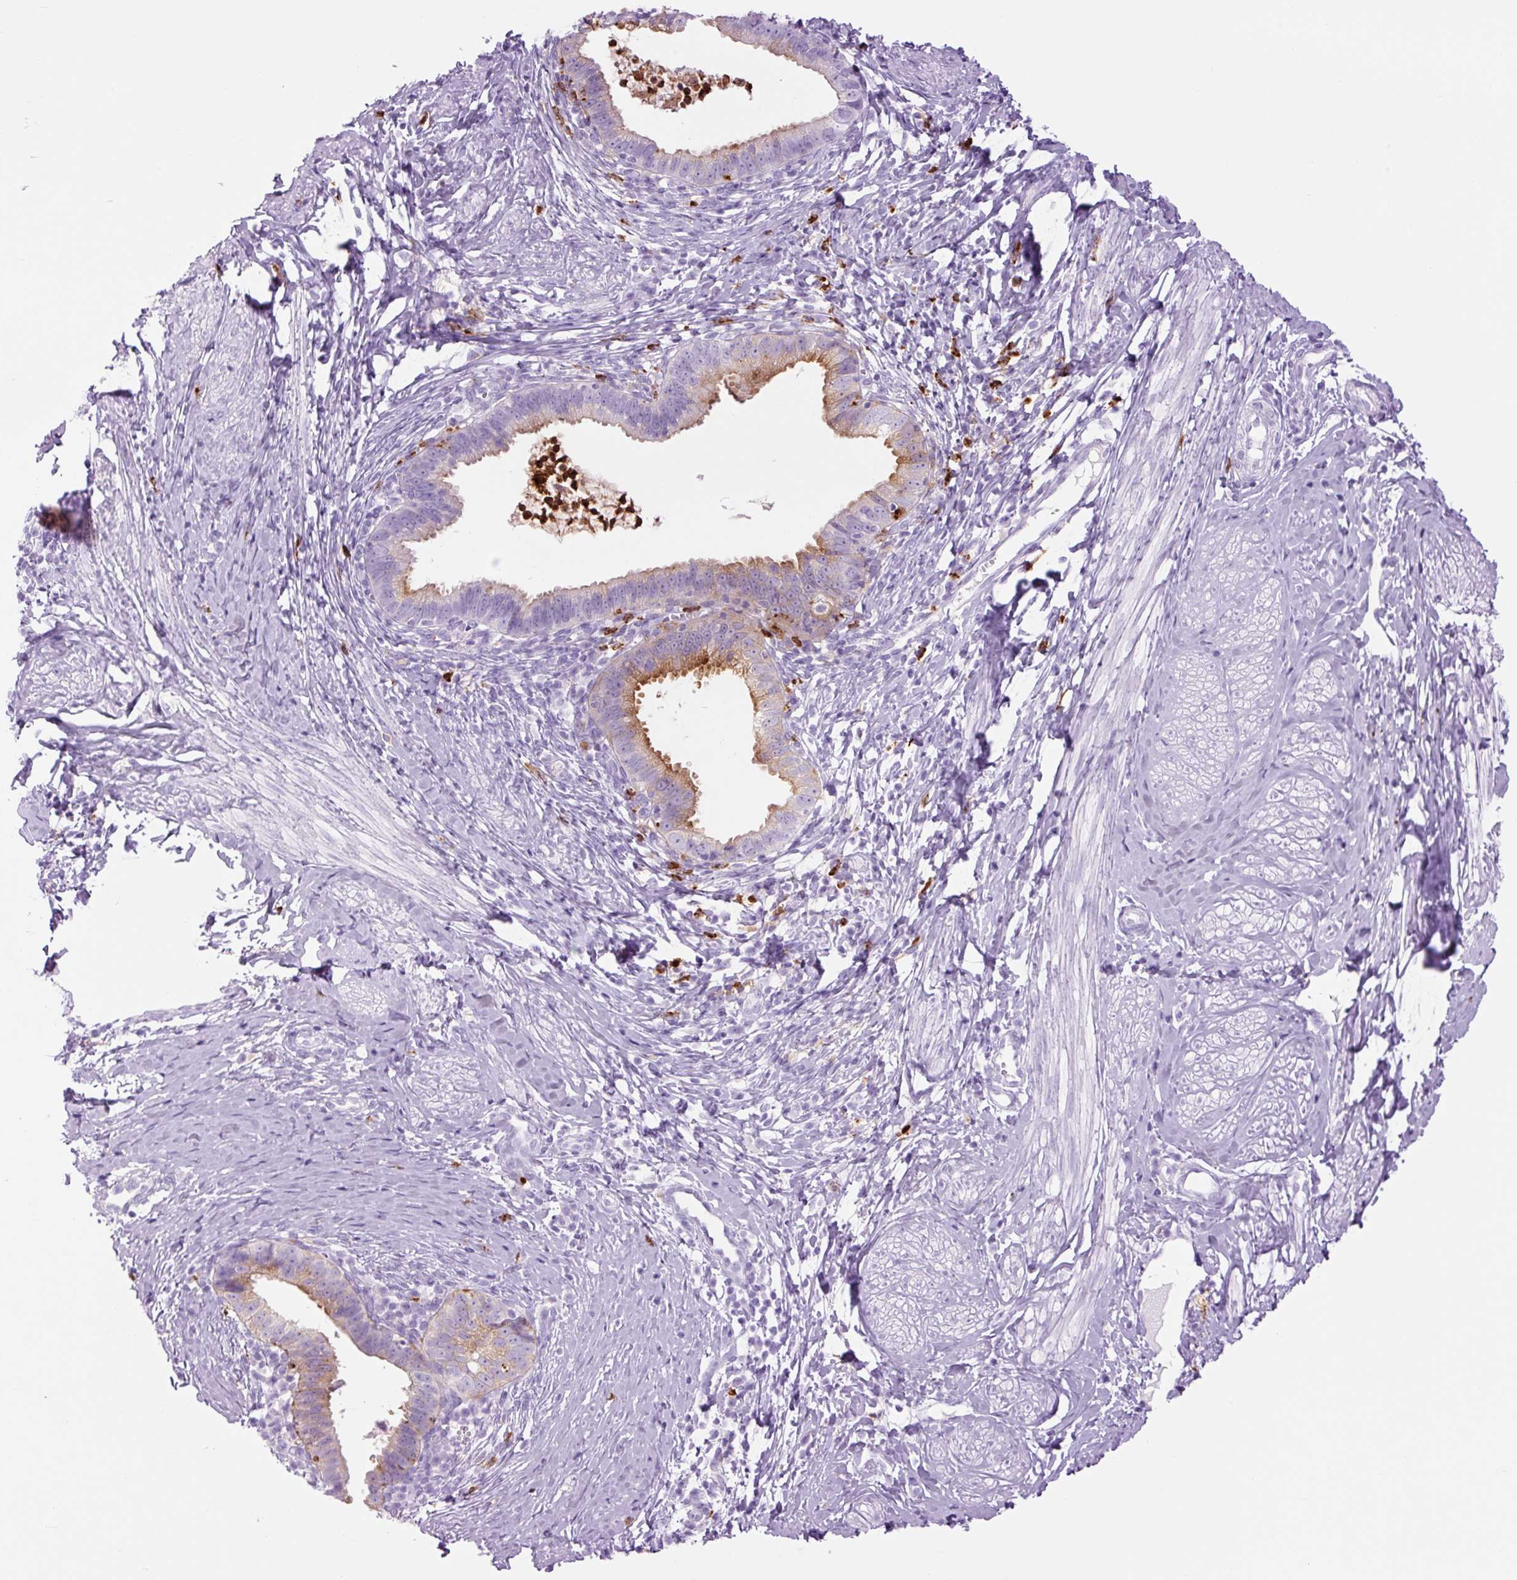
{"staining": {"intensity": "moderate", "quantity": "25%-75%", "location": "cytoplasmic/membranous"}, "tissue": "cervical cancer", "cell_type": "Tumor cells", "image_type": "cancer", "snomed": [{"axis": "morphology", "description": "Adenocarcinoma, NOS"}, {"axis": "topography", "description": "Cervix"}], "caption": "Adenocarcinoma (cervical) stained with a protein marker reveals moderate staining in tumor cells.", "gene": "LYZ", "patient": {"sex": "female", "age": 36}}